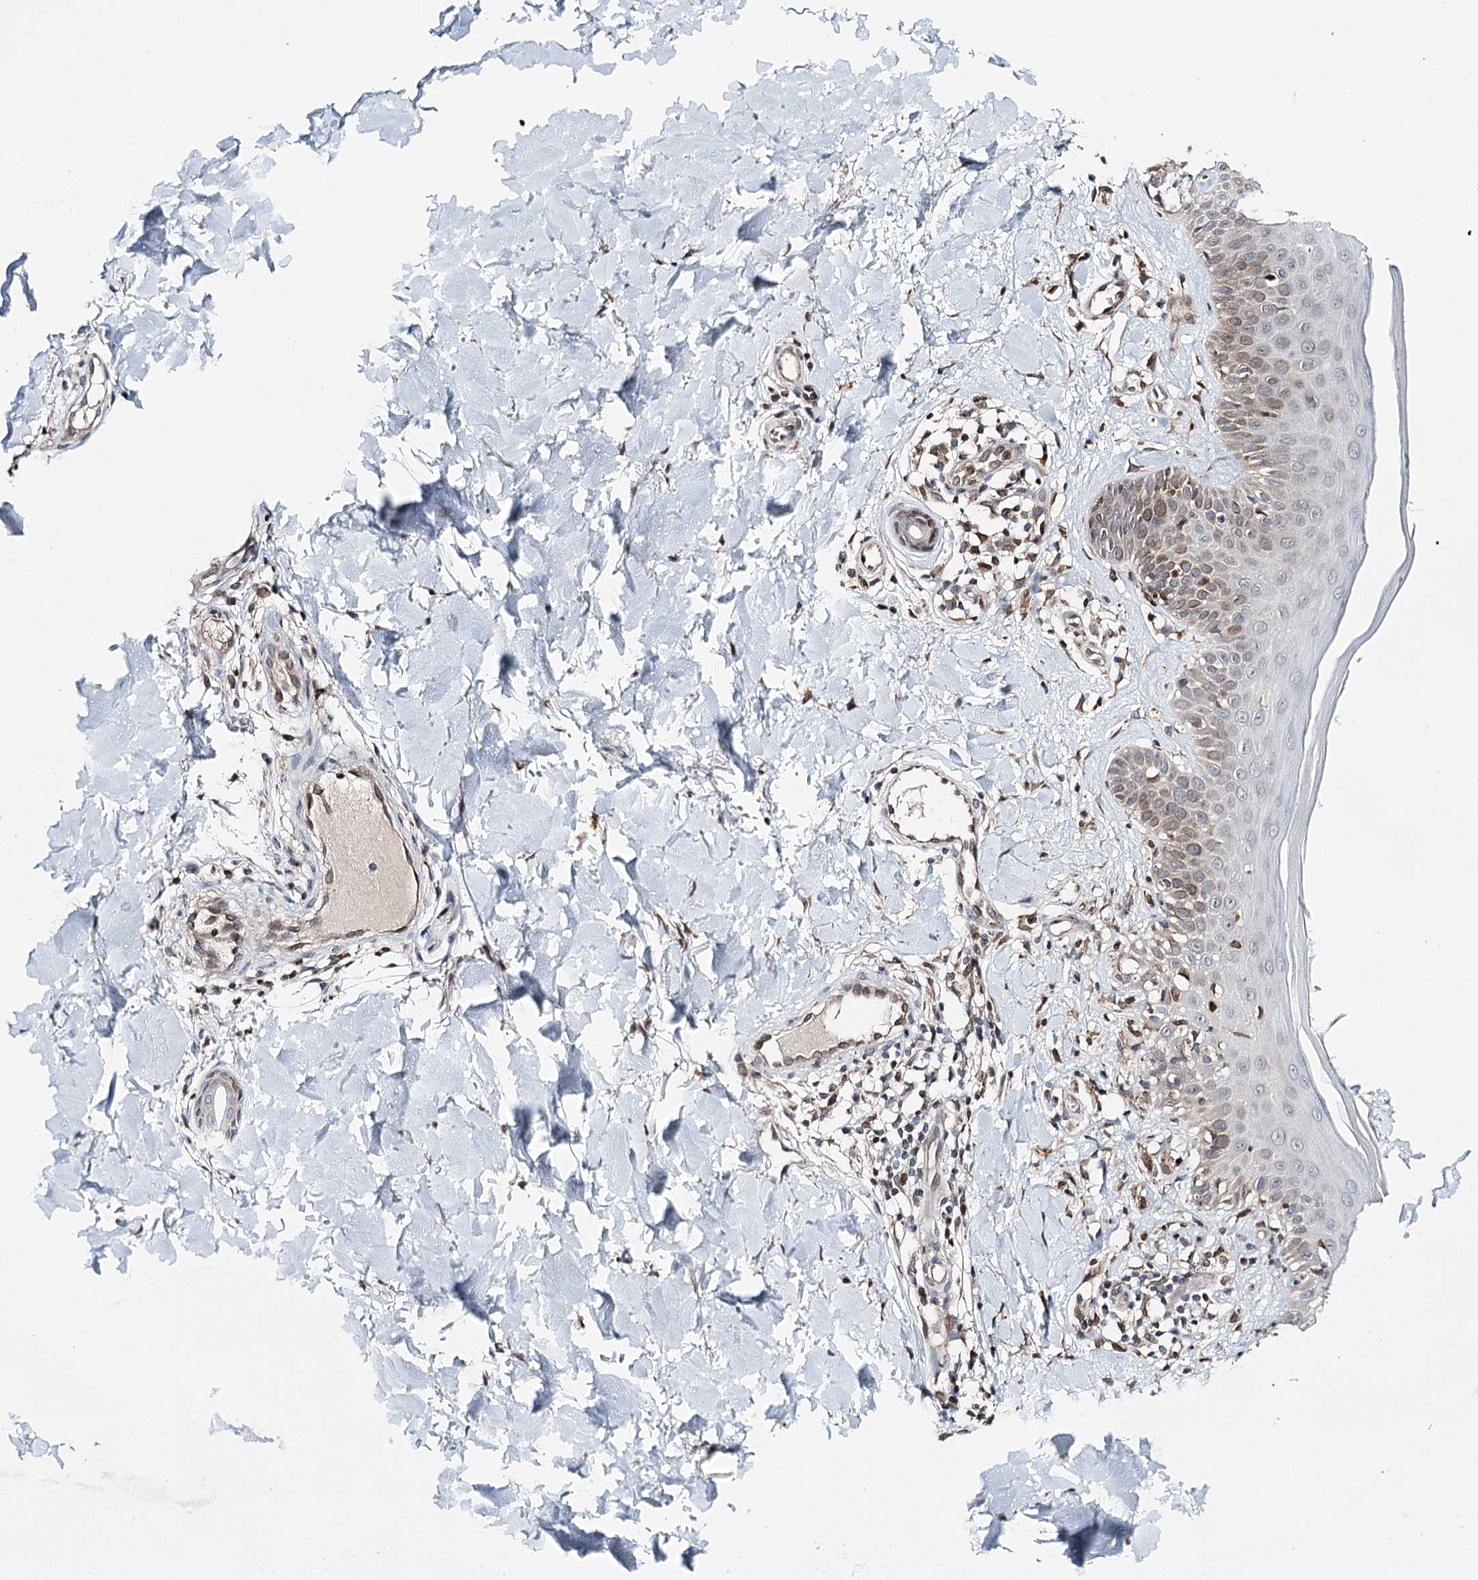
{"staining": {"intensity": "negative", "quantity": "none", "location": "none"}, "tissue": "skin", "cell_type": "Fibroblasts", "image_type": "normal", "snomed": [{"axis": "morphology", "description": "Normal tissue, NOS"}, {"axis": "topography", "description": "Skin"}], "caption": "Protein analysis of unremarkable skin reveals no significant positivity in fibroblasts. Nuclei are stained in blue.", "gene": "CFAP46", "patient": {"sex": "male", "age": 52}}